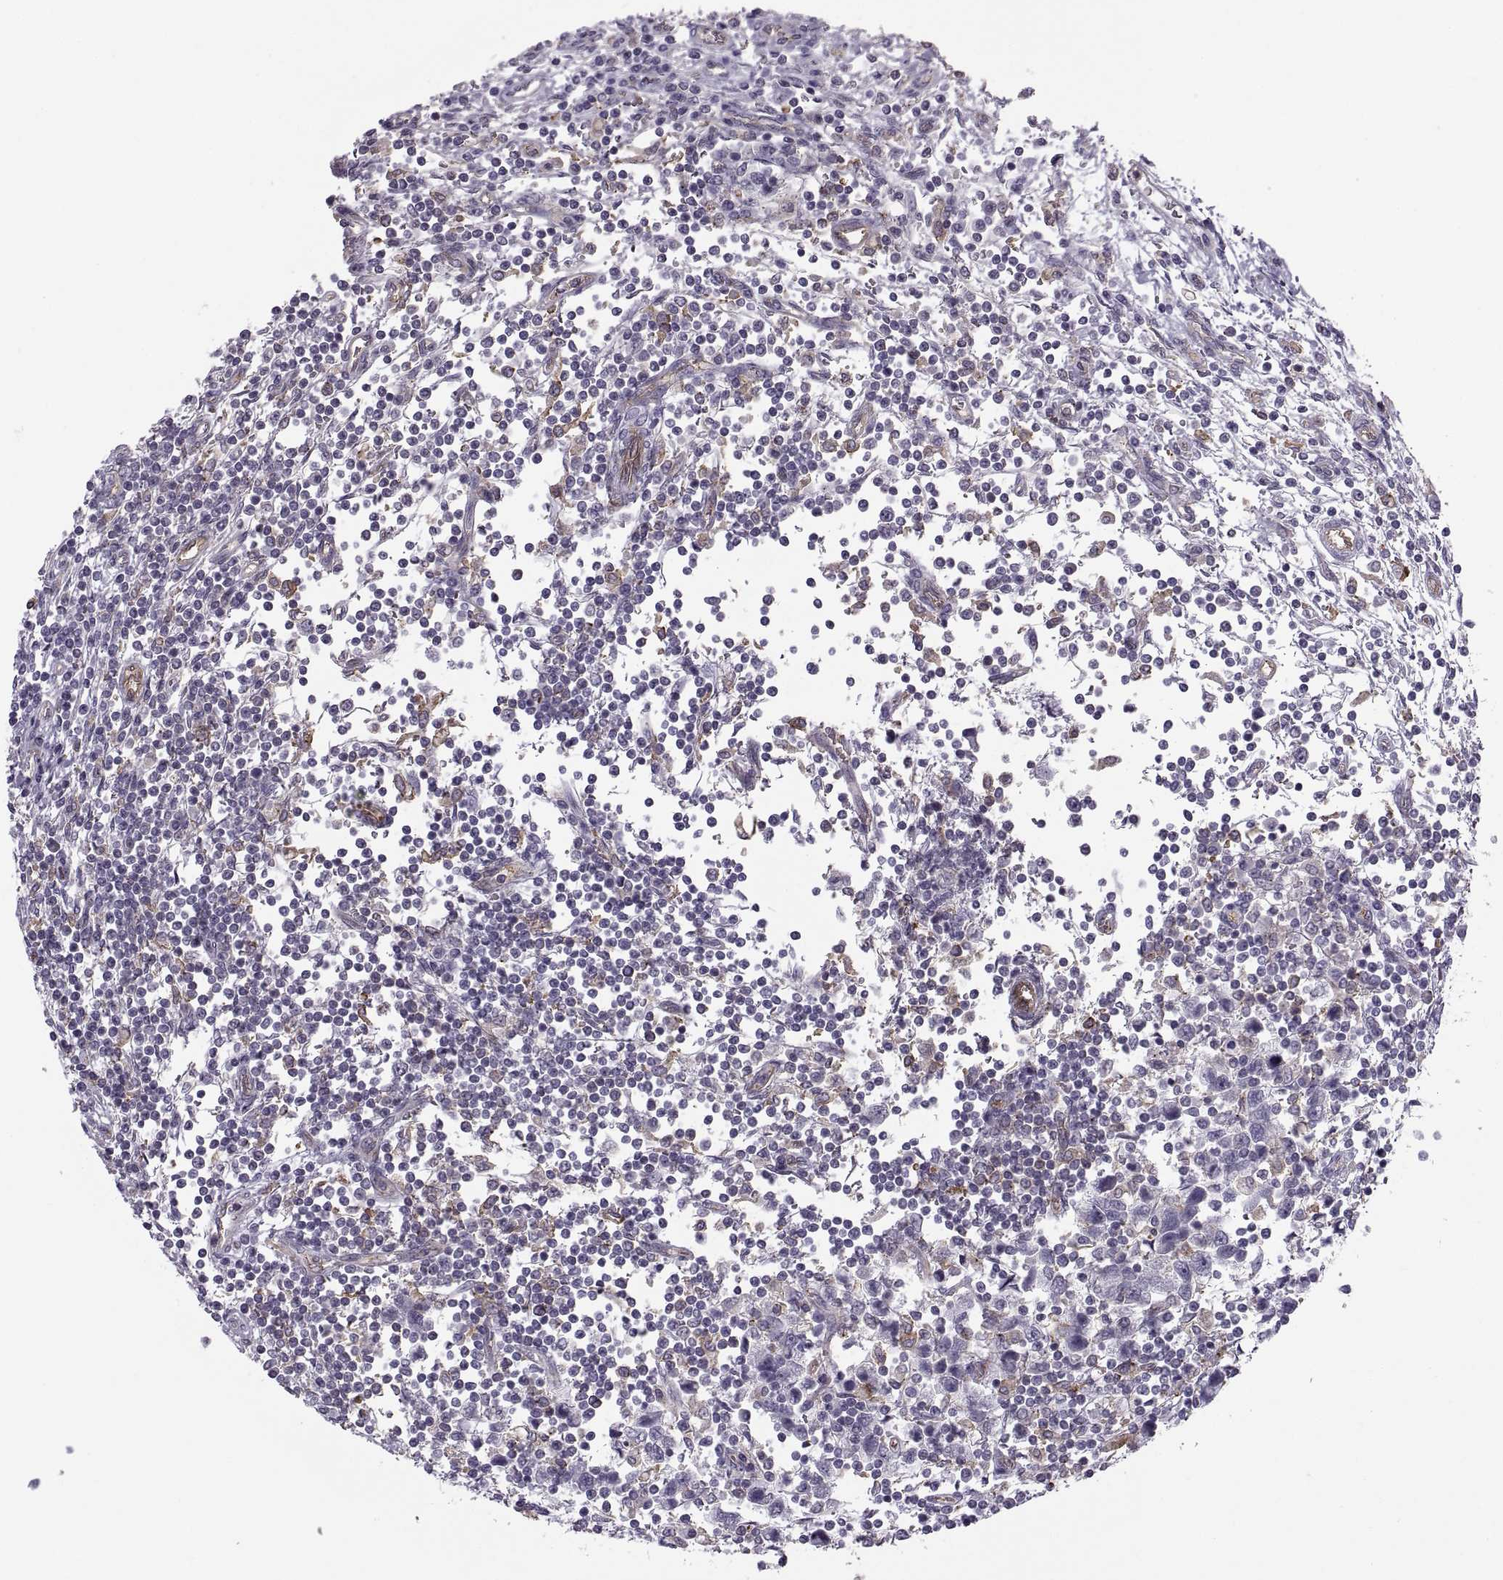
{"staining": {"intensity": "negative", "quantity": "none", "location": "none"}, "tissue": "testis cancer", "cell_type": "Tumor cells", "image_type": "cancer", "snomed": [{"axis": "morphology", "description": "Seminoma, NOS"}, {"axis": "topography", "description": "Testis"}], "caption": "A high-resolution image shows immunohistochemistry (IHC) staining of seminoma (testis), which reveals no significant positivity in tumor cells.", "gene": "RALB", "patient": {"sex": "male", "age": 34}}